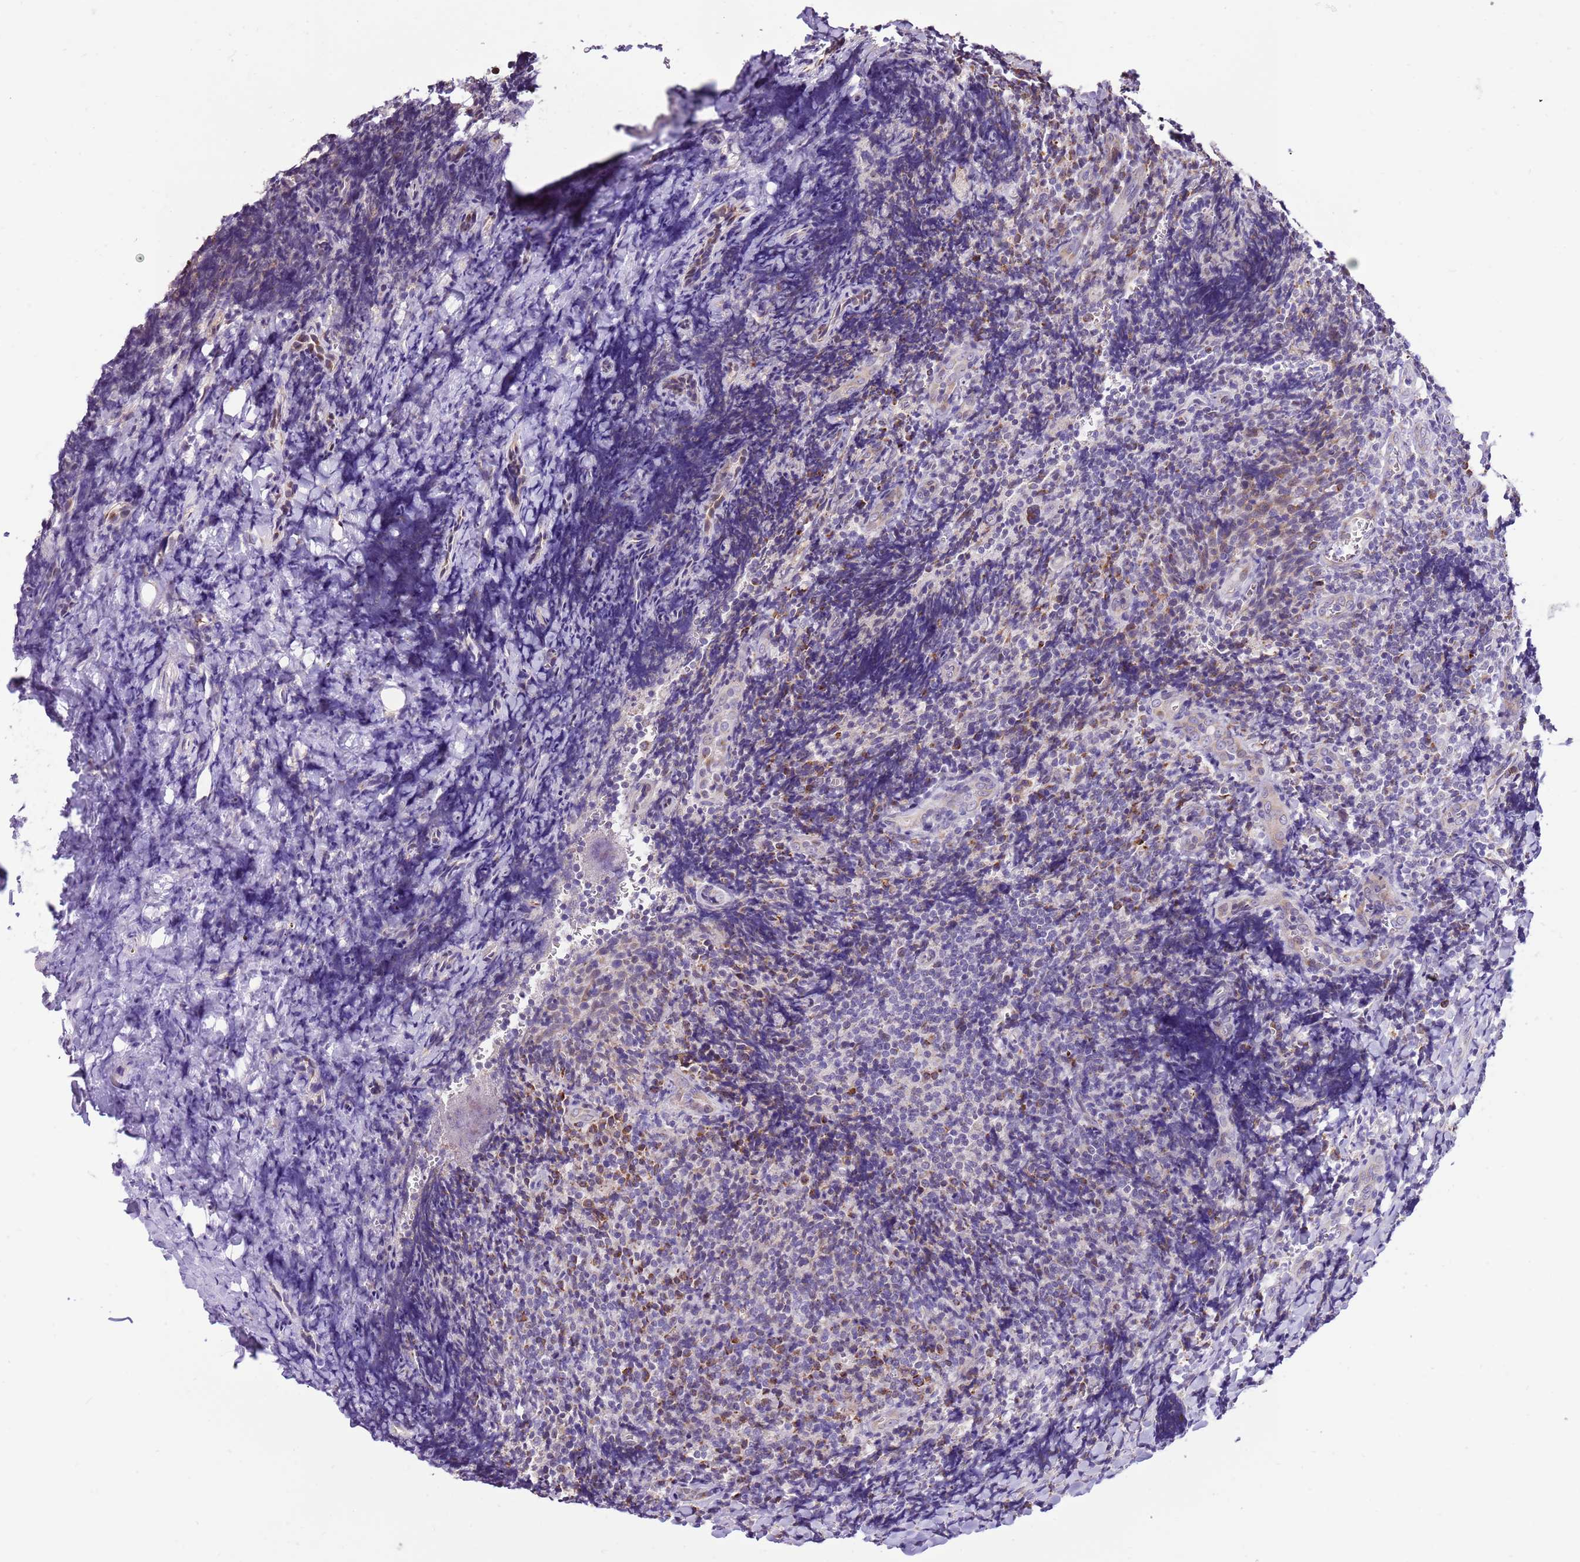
{"staining": {"intensity": "moderate", "quantity": "25%-75%", "location": "cytoplasmic/membranous"}, "tissue": "tonsil", "cell_type": "Germinal center cells", "image_type": "normal", "snomed": [{"axis": "morphology", "description": "Normal tissue, NOS"}, {"axis": "topography", "description": "Tonsil"}], "caption": "The photomicrograph displays staining of unremarkable tonsil, revealing moderate cytoplasmic/membranous protein expression (brown color) within germinal center cells. The protein of interest is stained brown, and the nuclei are stained in blue (DAB (3,3'-diaminobenzidine) IHC with brightfield microscopy, high magnification).", "gene": "COX17", "patient": {"sex": "male", "age": 27}}